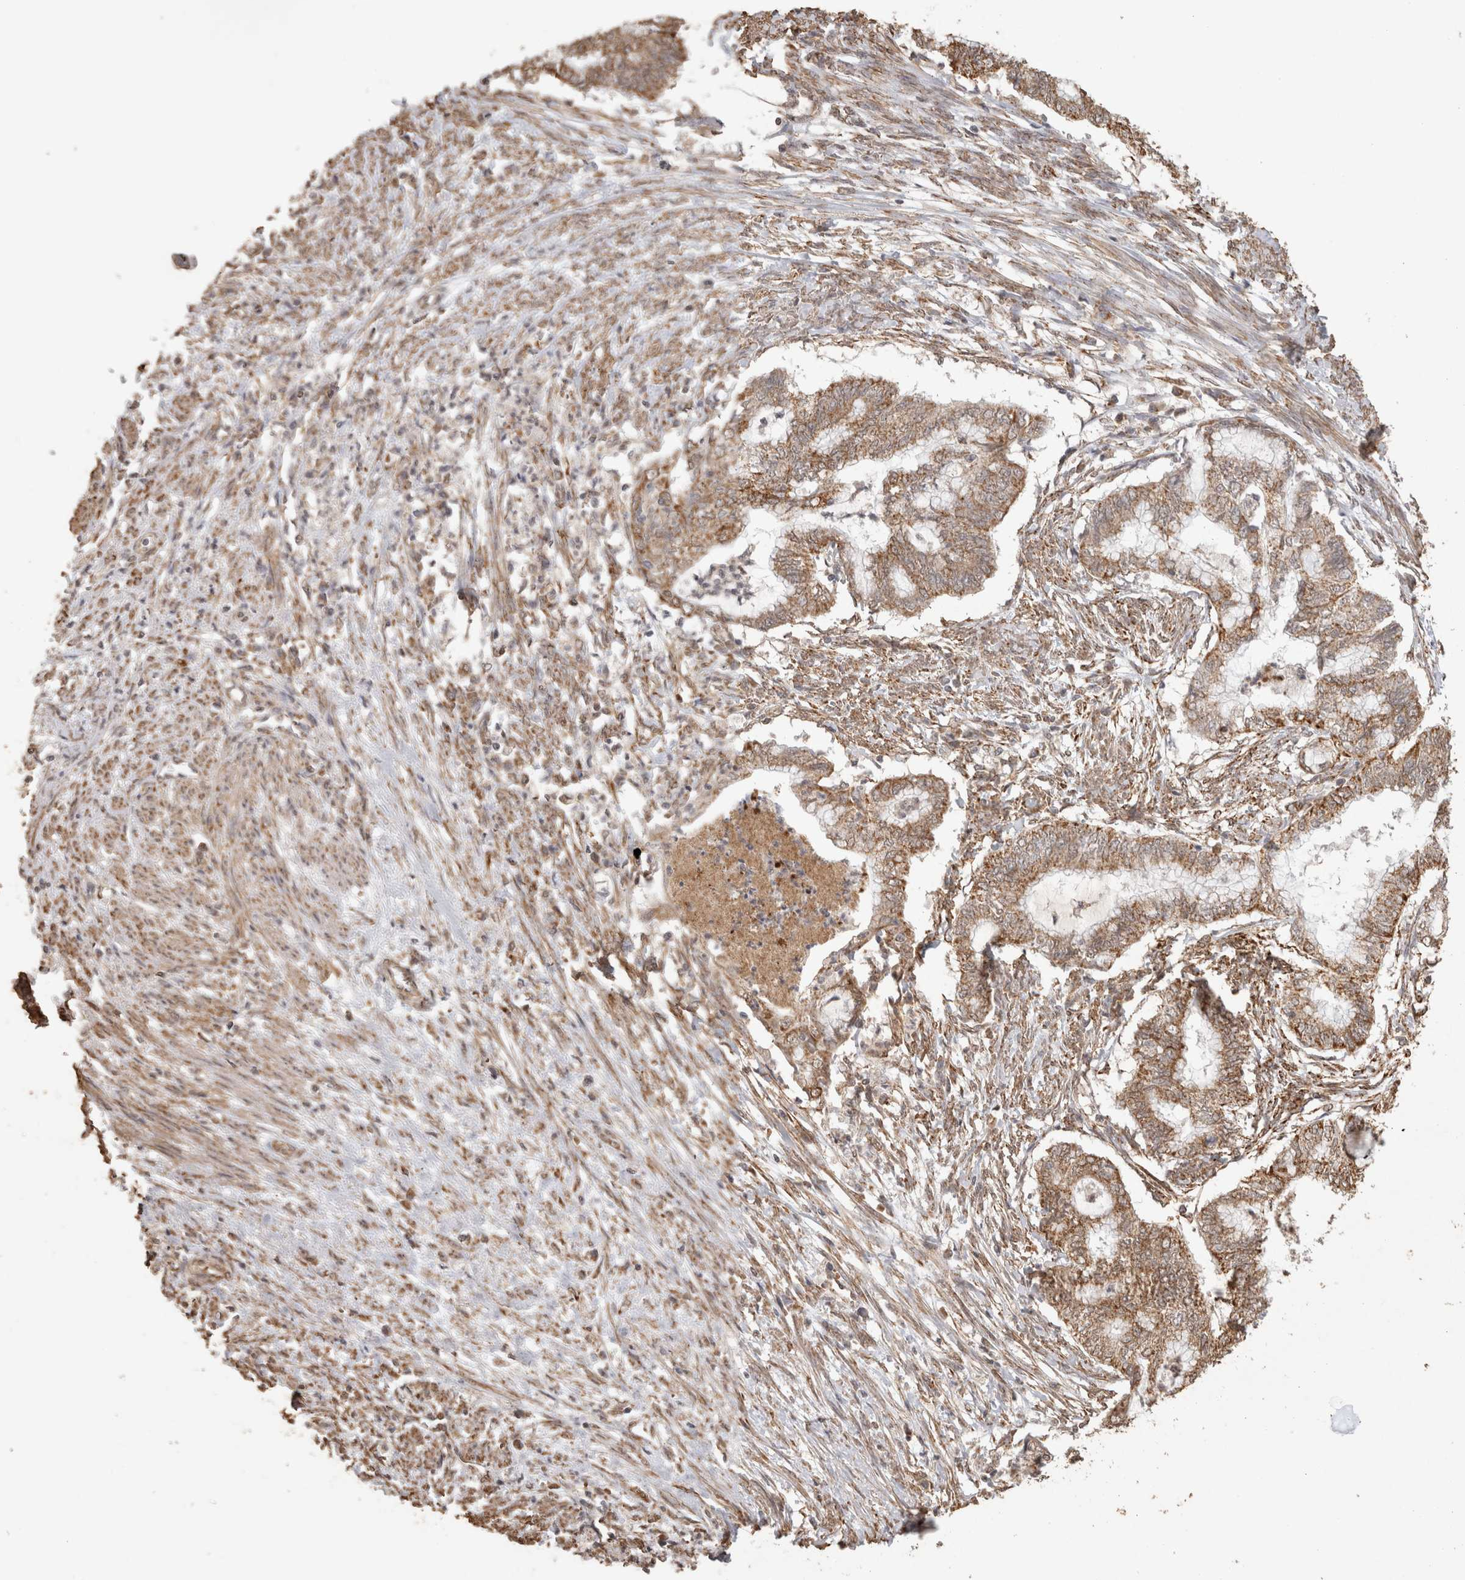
{"staining": {"intensity": "moderate", "quantity": ">75%", "location": "cytoplasmic/membranous"}, "tissue": "endometrial cancer", "cell_type": "Tumor cells", "image_type": "cancer", "snomed": [{"axis": "morphology", "description": "Necrosis, NOS"}, {"axis": "morphology", "description": "Adenocarcinoma, NOS"}, {"axis": "topography", "description": "Endometrium"}], "caption": "A brown stain labels moderate cytoplasmic/membranous positivity of a protein in human adenocarcinoma (endometrial) tumor cells.", "gene": "BNIP3L", "patient": {"sex": "female", "age": 79}}